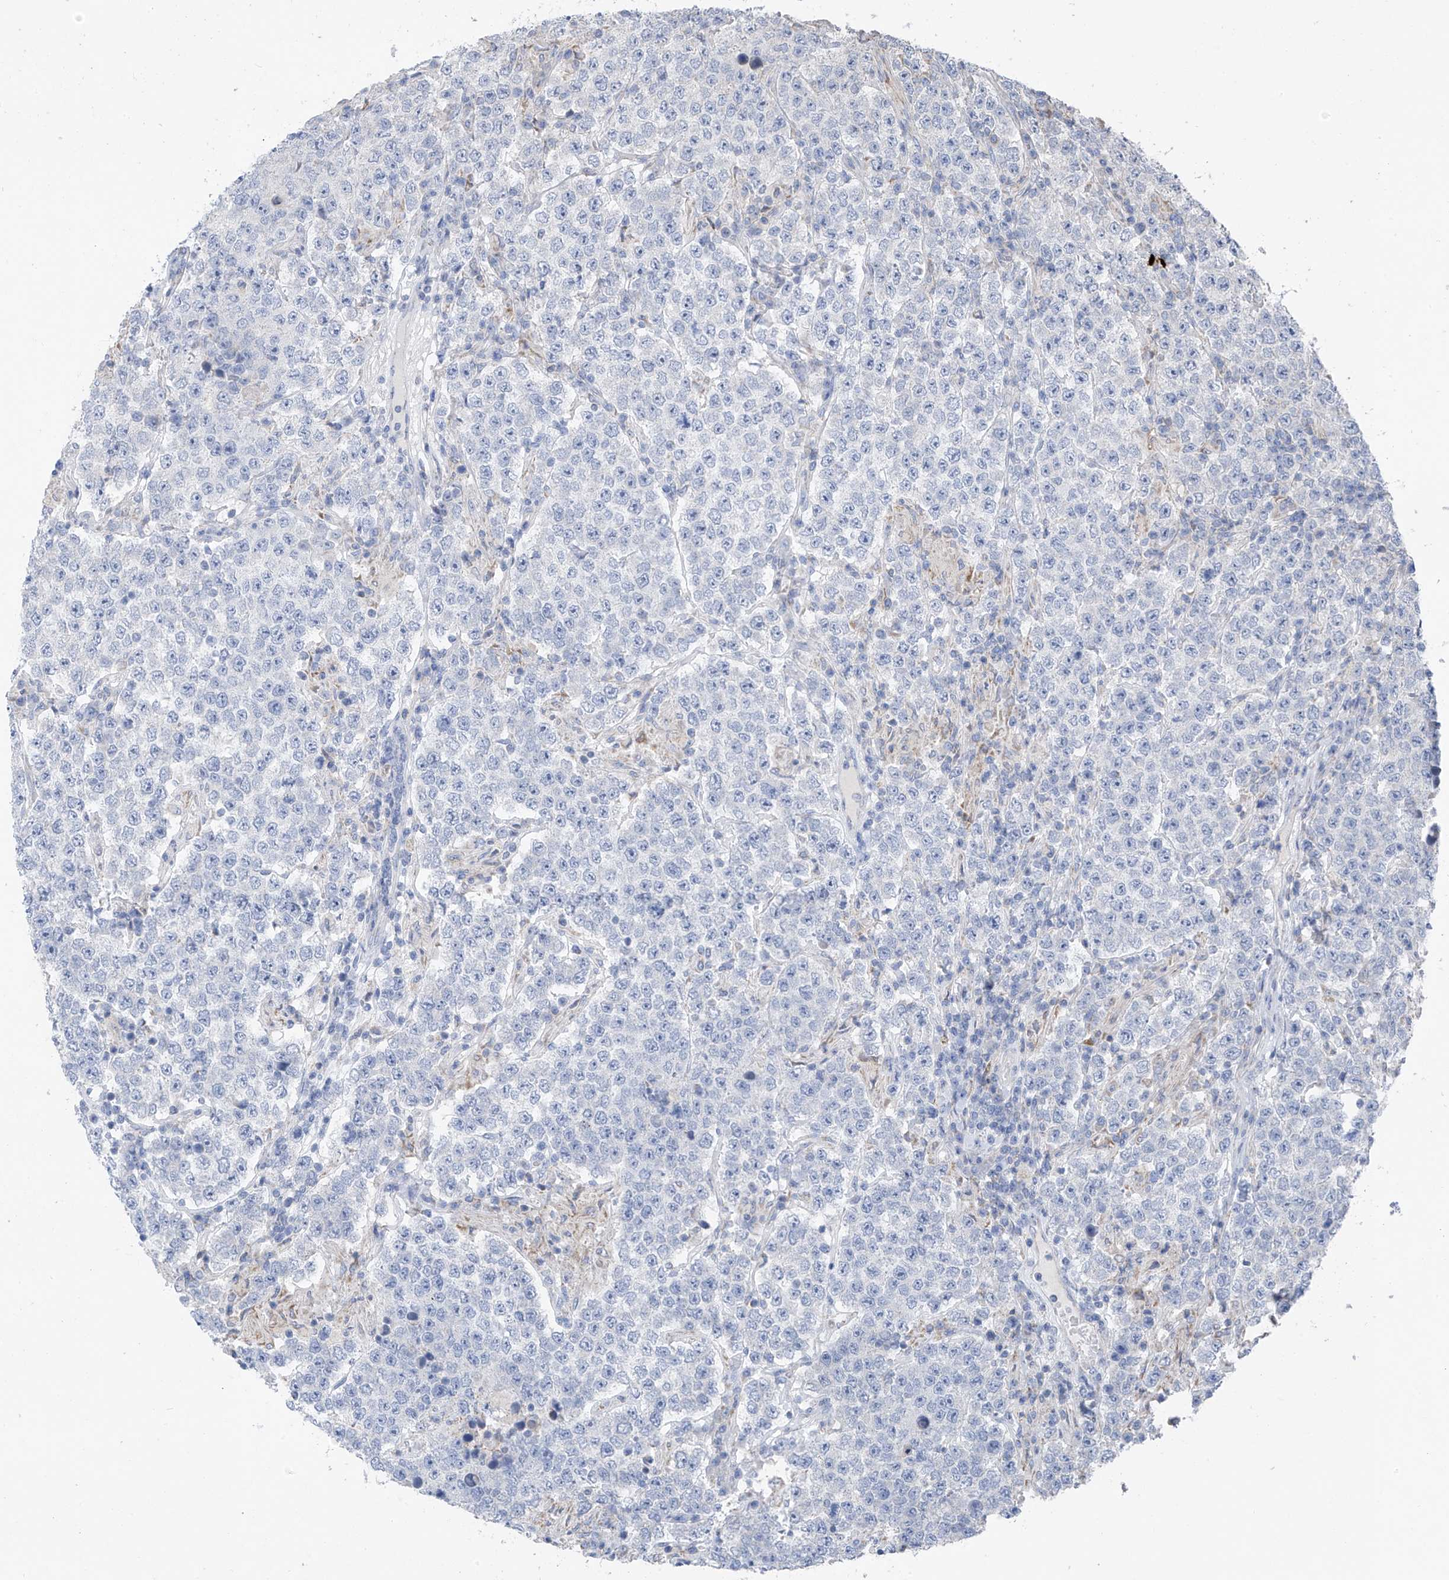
{"staining": {"intensity": "negative", "quantity": "none", "location": "none"}, "tissue": "testis cancer", "cell_type": "Tumor cells", "image_type": "cancer", "snomed": [{"axis": "morphology", "description": "Normal tissue, NOS"}, {"axis": "morphology", "description": "Urothelial carcinoma, High grade"}, {"axis": "morphology", "description": "Seminoma, NOS"}, {"axis": "morphology", "description": "Carcinoma, Embryonal, NOS"}, {"axis": "topography", "description": "Urinary bladder"}, {"axis": "topography", "description": "Testis"}], "caption": "A micrograph of testis cancer (high-grade urothelial carcinoma) stained for a protein displays no brown staining in tumor cells.", "gene": "SYN3", "patient": {"sex": "male", "age": 41}}